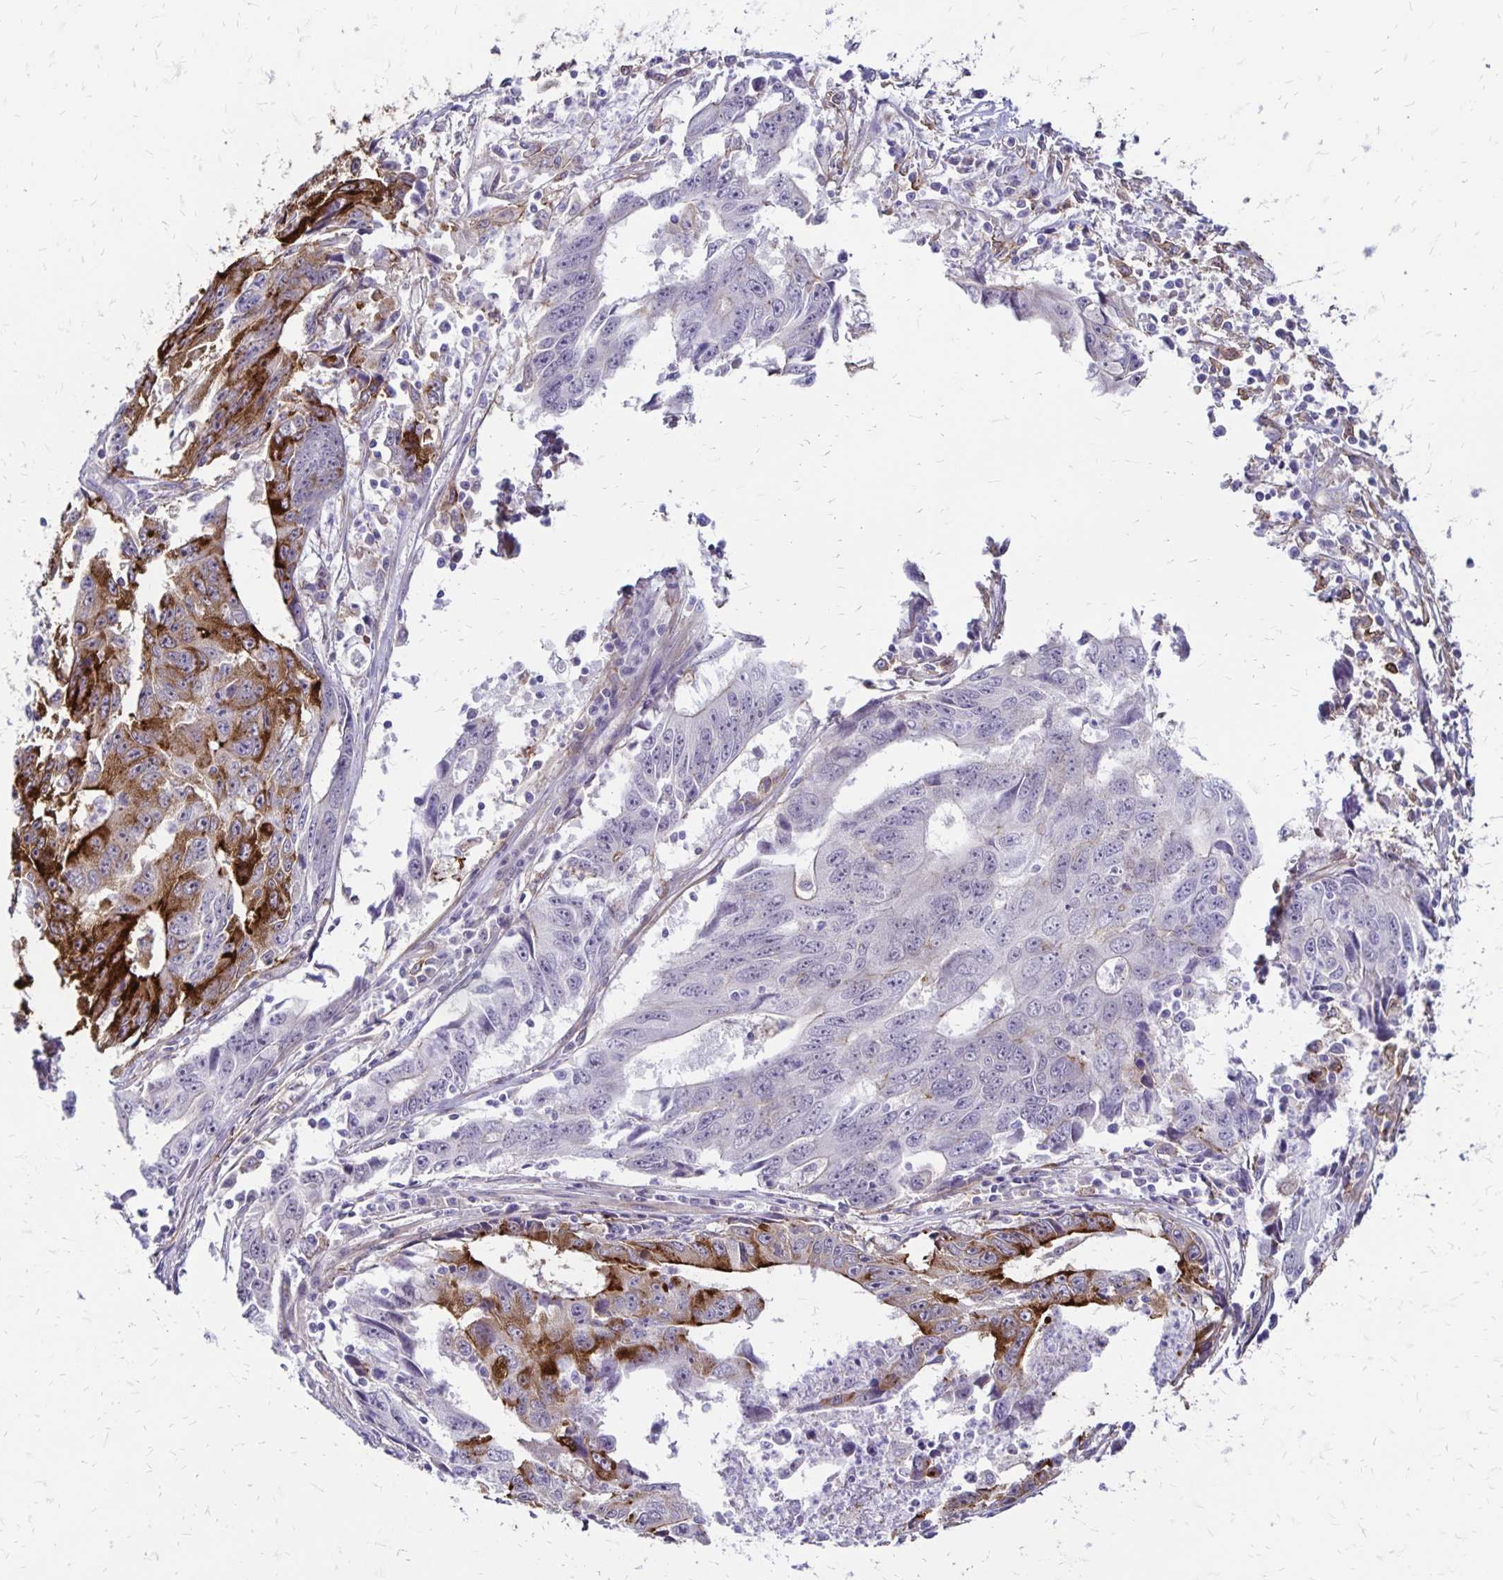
{"staining": {"intensity": "strong", "quantity": "<25%", "location": "cytoplasmic/membranous"}, "tissue": "liver cancer", "cell_type": "Tumor cells", "image_type": "cancer", "snomed": [{"axis": "morphology", "description": "Cholangiocarcinoma"}, {"axis": "topography", "description": "Liver"}], "caption": "IHC staining of liver cancer, which shows medium levels of strong cytoplasmic/membranous staining in about <25% of tumor cells indicating strong cytoplasmic/membranous protein positivity. The staining was performed using DAB (brown) for protein detection and nuclei were counterstained in hematoxylin (blue).", "gene": "TNS3", "patient": {"sex": "male", "age": 65}}